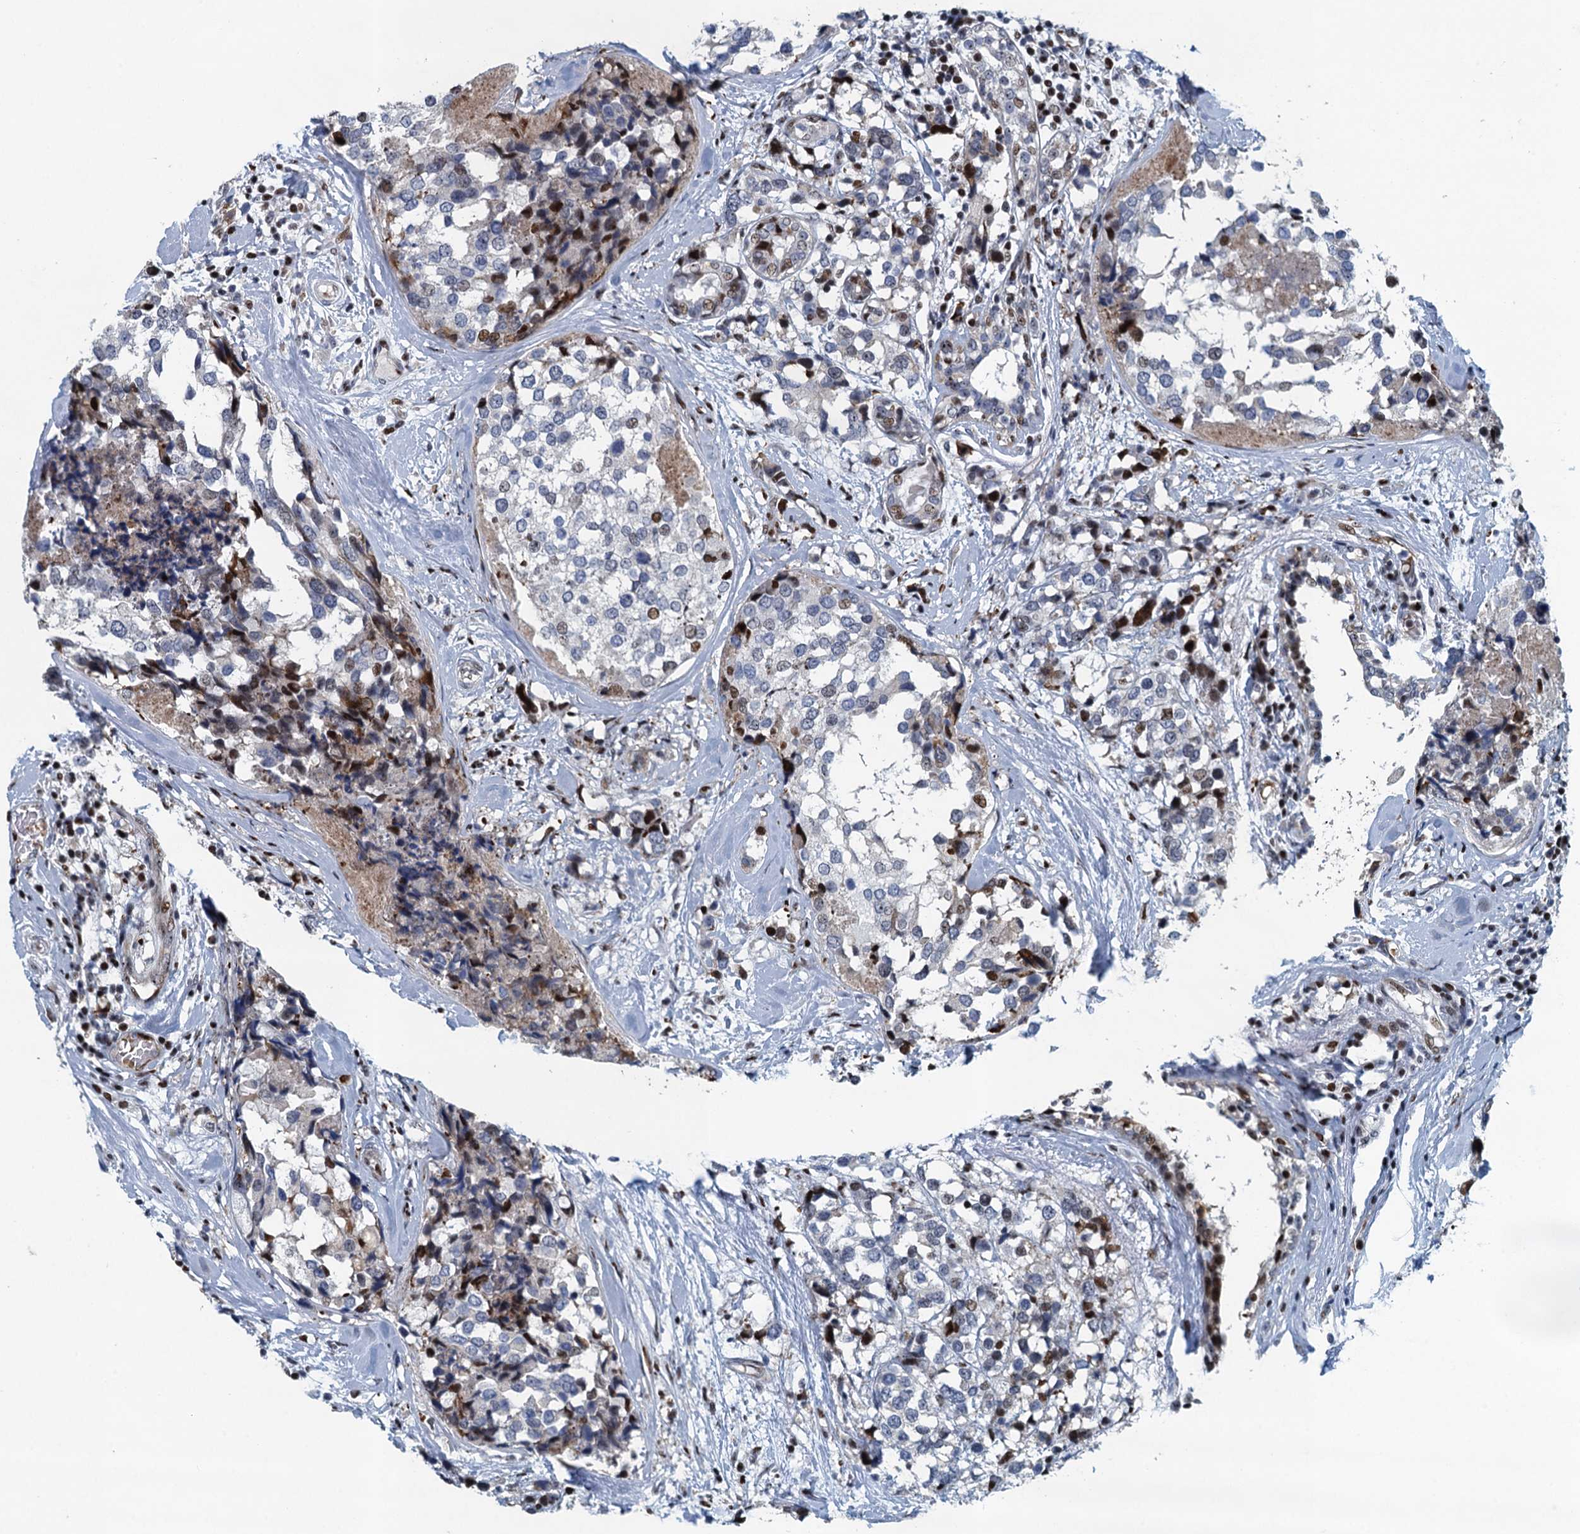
{"staining": {"intensity": "moderate", "quantity": "<25%", "location": "nuclear"}, "tissue": "breast cancer", "cell_type": "Tumor cells", "image_type": "cancer", "snomed": [{"axis": "morphology", "description": "Lobular carcinoma"}, {"axis": "topography", "description": "Breast"}], "caption": "Tumor cells demonstrate low levels of moderate nuclear staining in about <25% of cells in breast cancer.", "gene": "ANKRD13D", "patient": {"sex": "female", "age": 59}}